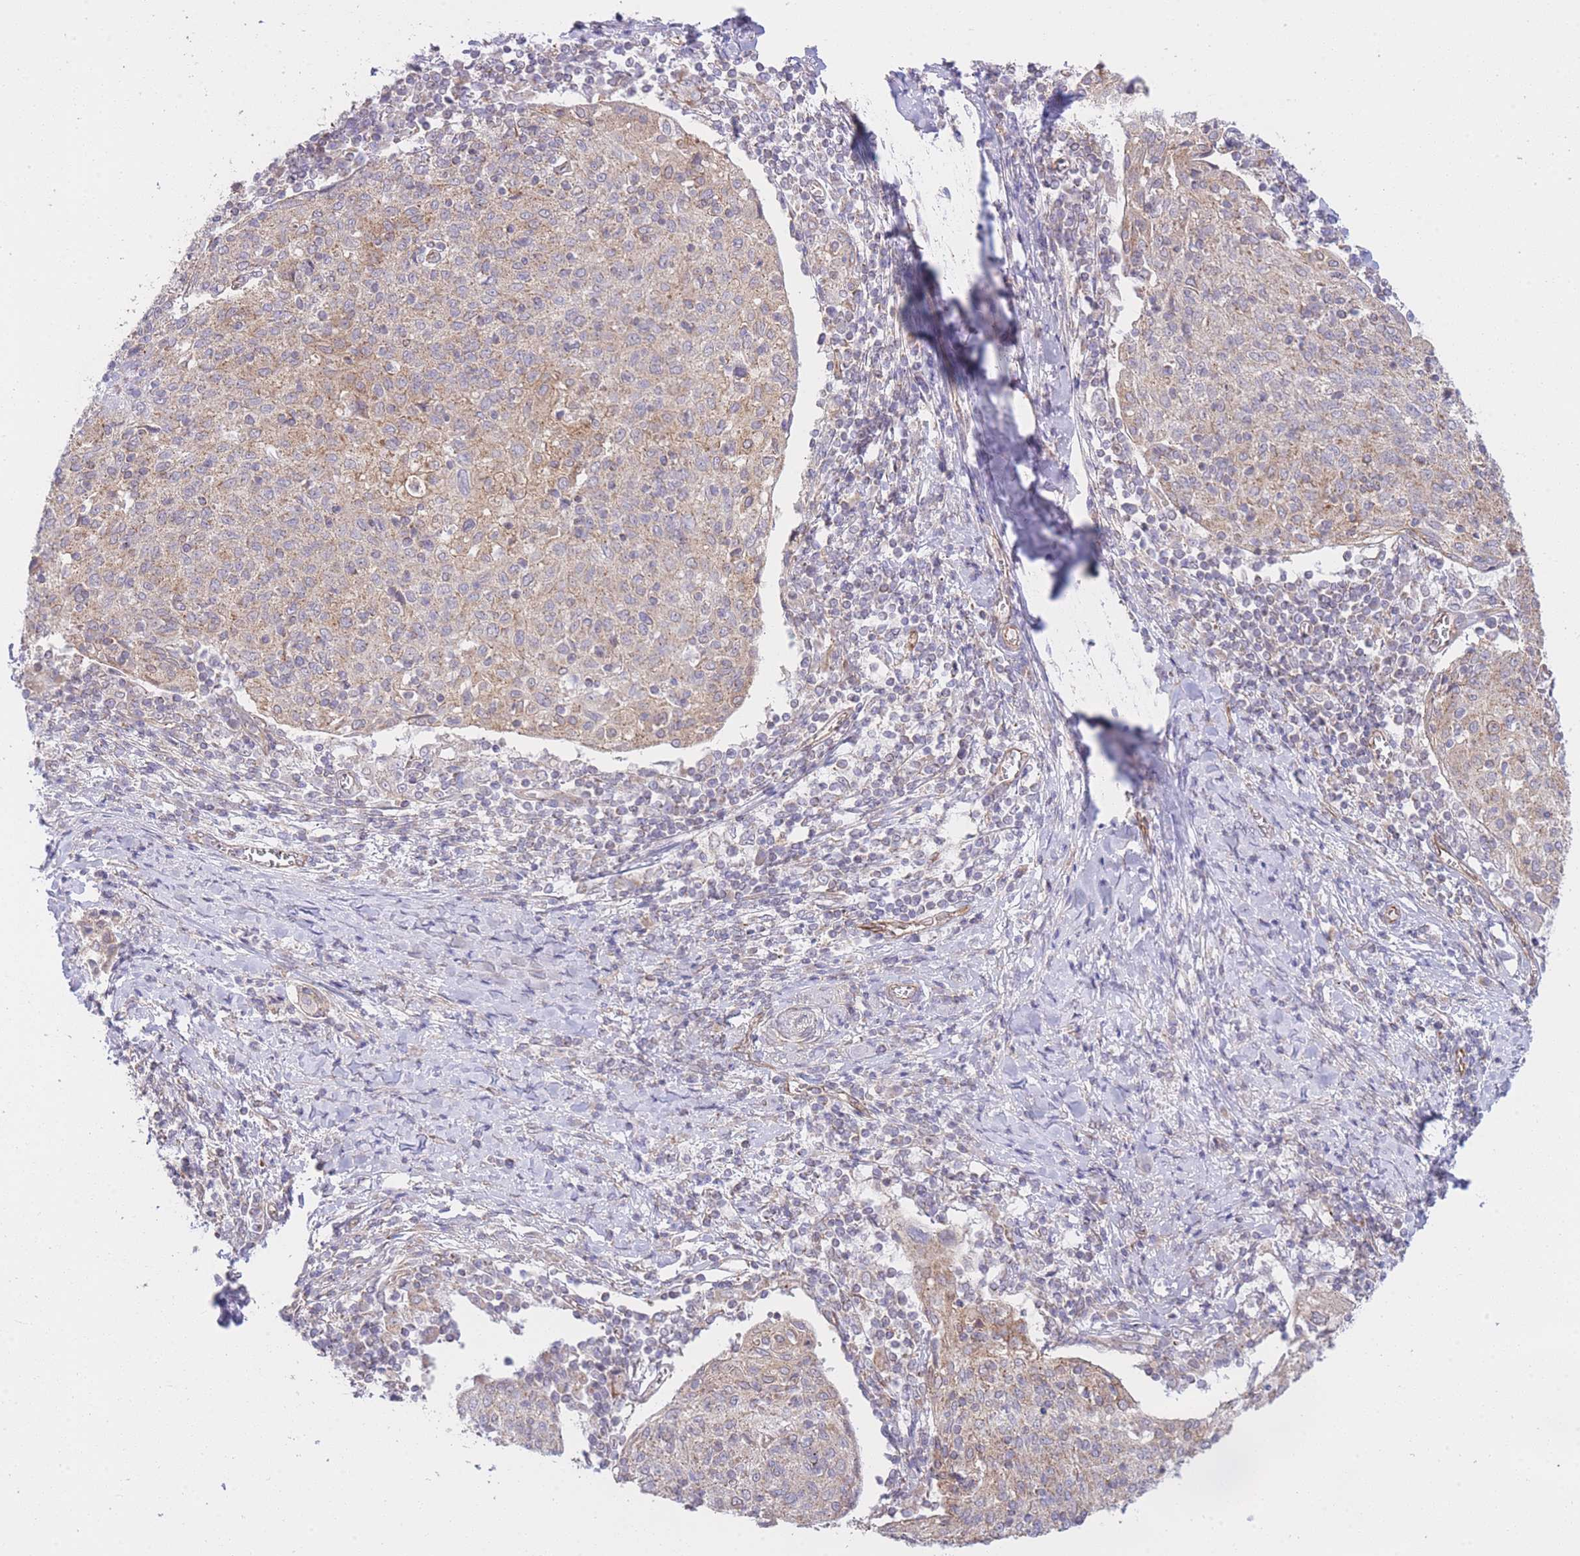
{"staining": {"intensity": "weak", "quantity": "25%-75%", "location": "cytoplasmic/membranous"}, "tissue": "cervical cancer", "cell_type": "Tumor cells", "image_type": "cancer", "snomed": [{"axis": "morphology", "description": "Squamous cell carcinoma, NOS"}, {"axis": "topography", "description": "Cervix"}], "caption": "Immunohistochemical staining of human cervical squamous cell carcinoma reveals weak cytoplasmic/membranous protein expression in about 25%-75% of tumor cells.", "gene": "CTBP1", "patient": {"sex": "female", "age": 52}}